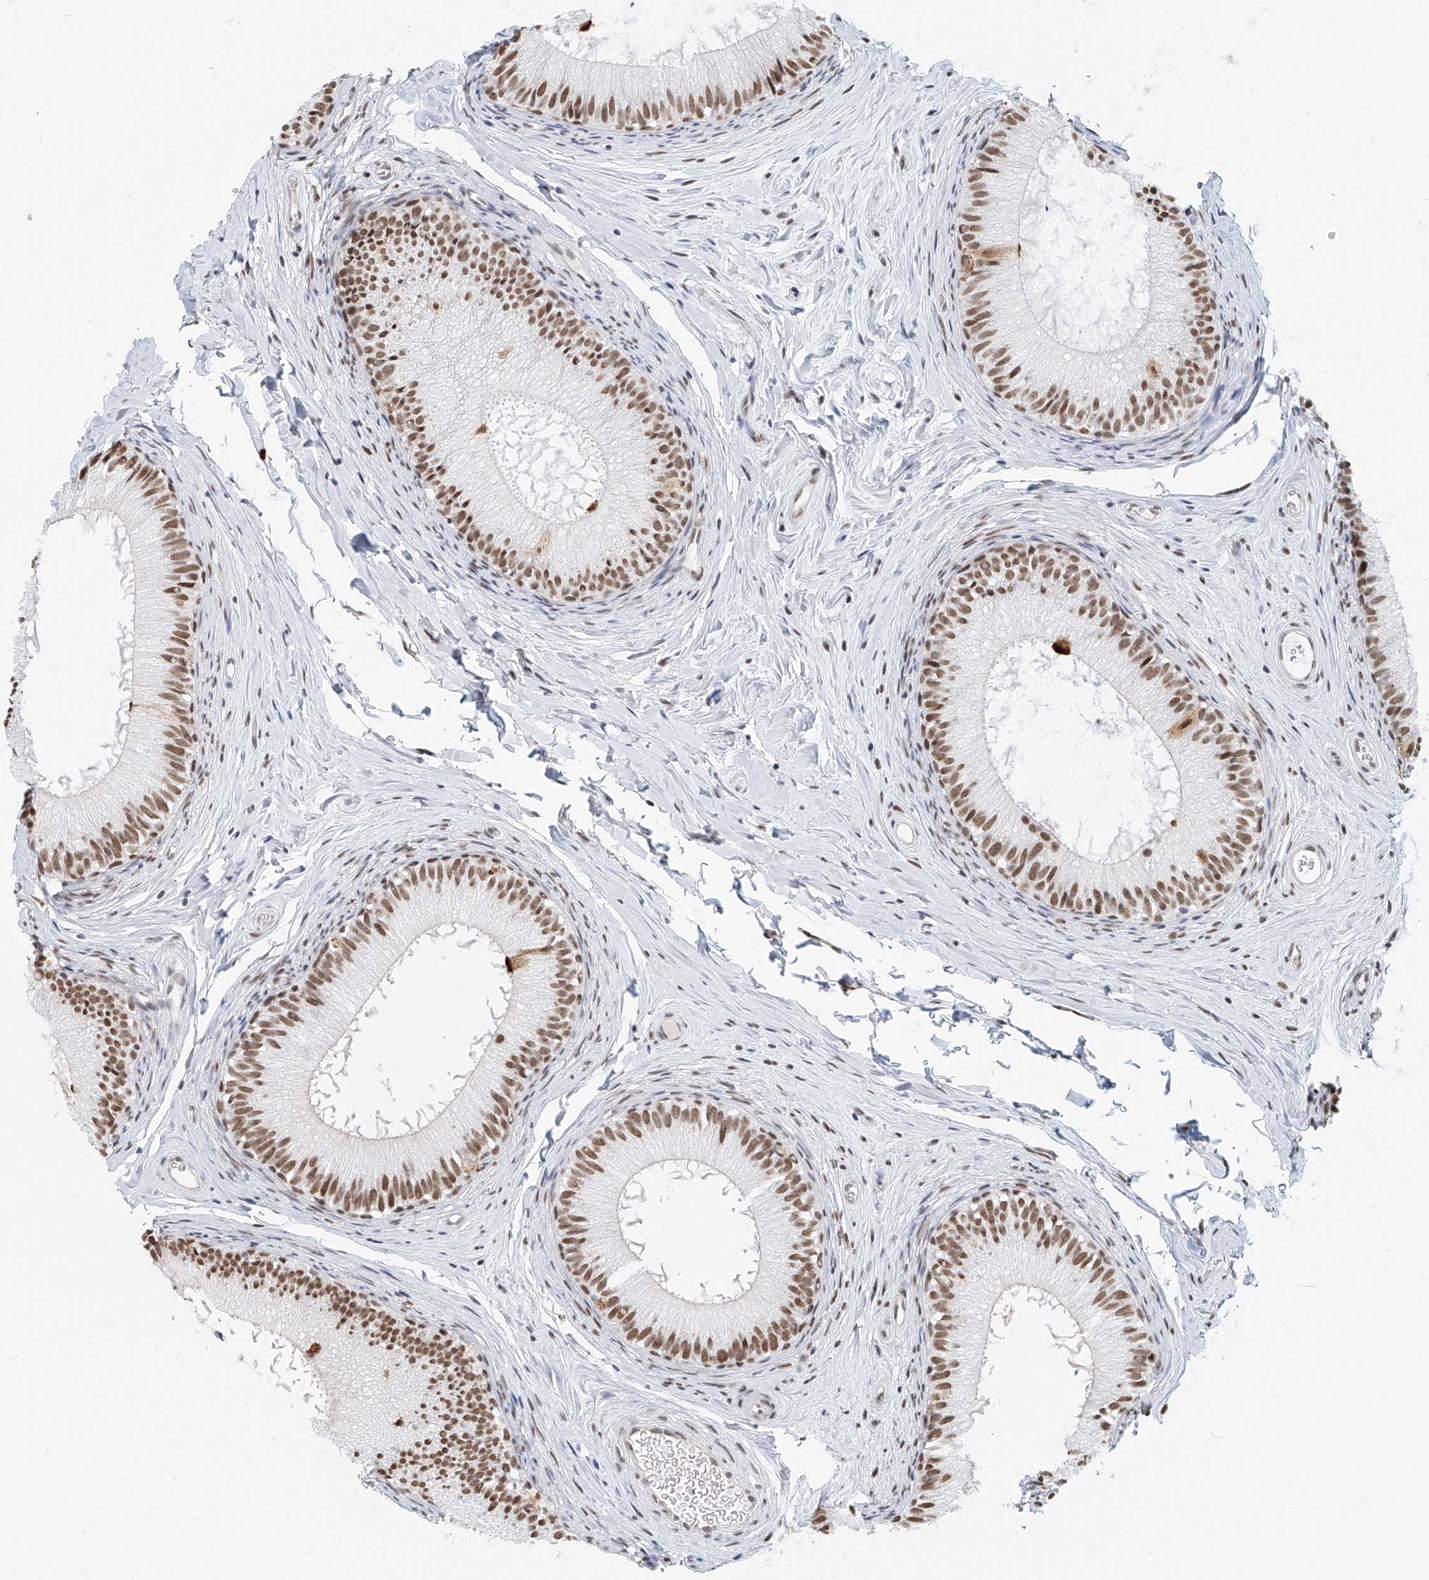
{"staining": {"intensity": "moderate", "quantity": ">75%", "location": "nuclear"}, "tissue": "epididymis", "cell_type": "Glandular cells", "image_type": "normal", "snomed": [{"axis": "morphology", "description": "Normal tissue, NOS"}, {"axis": "topography", "description": "Epididymis"}], "caption": "The image shows a brown stain indicating the presence of a protein in the nuclear of glandular cells in epididymis.", "gene": "SASH1", "patient": {"sex": "male", "age": 34}}